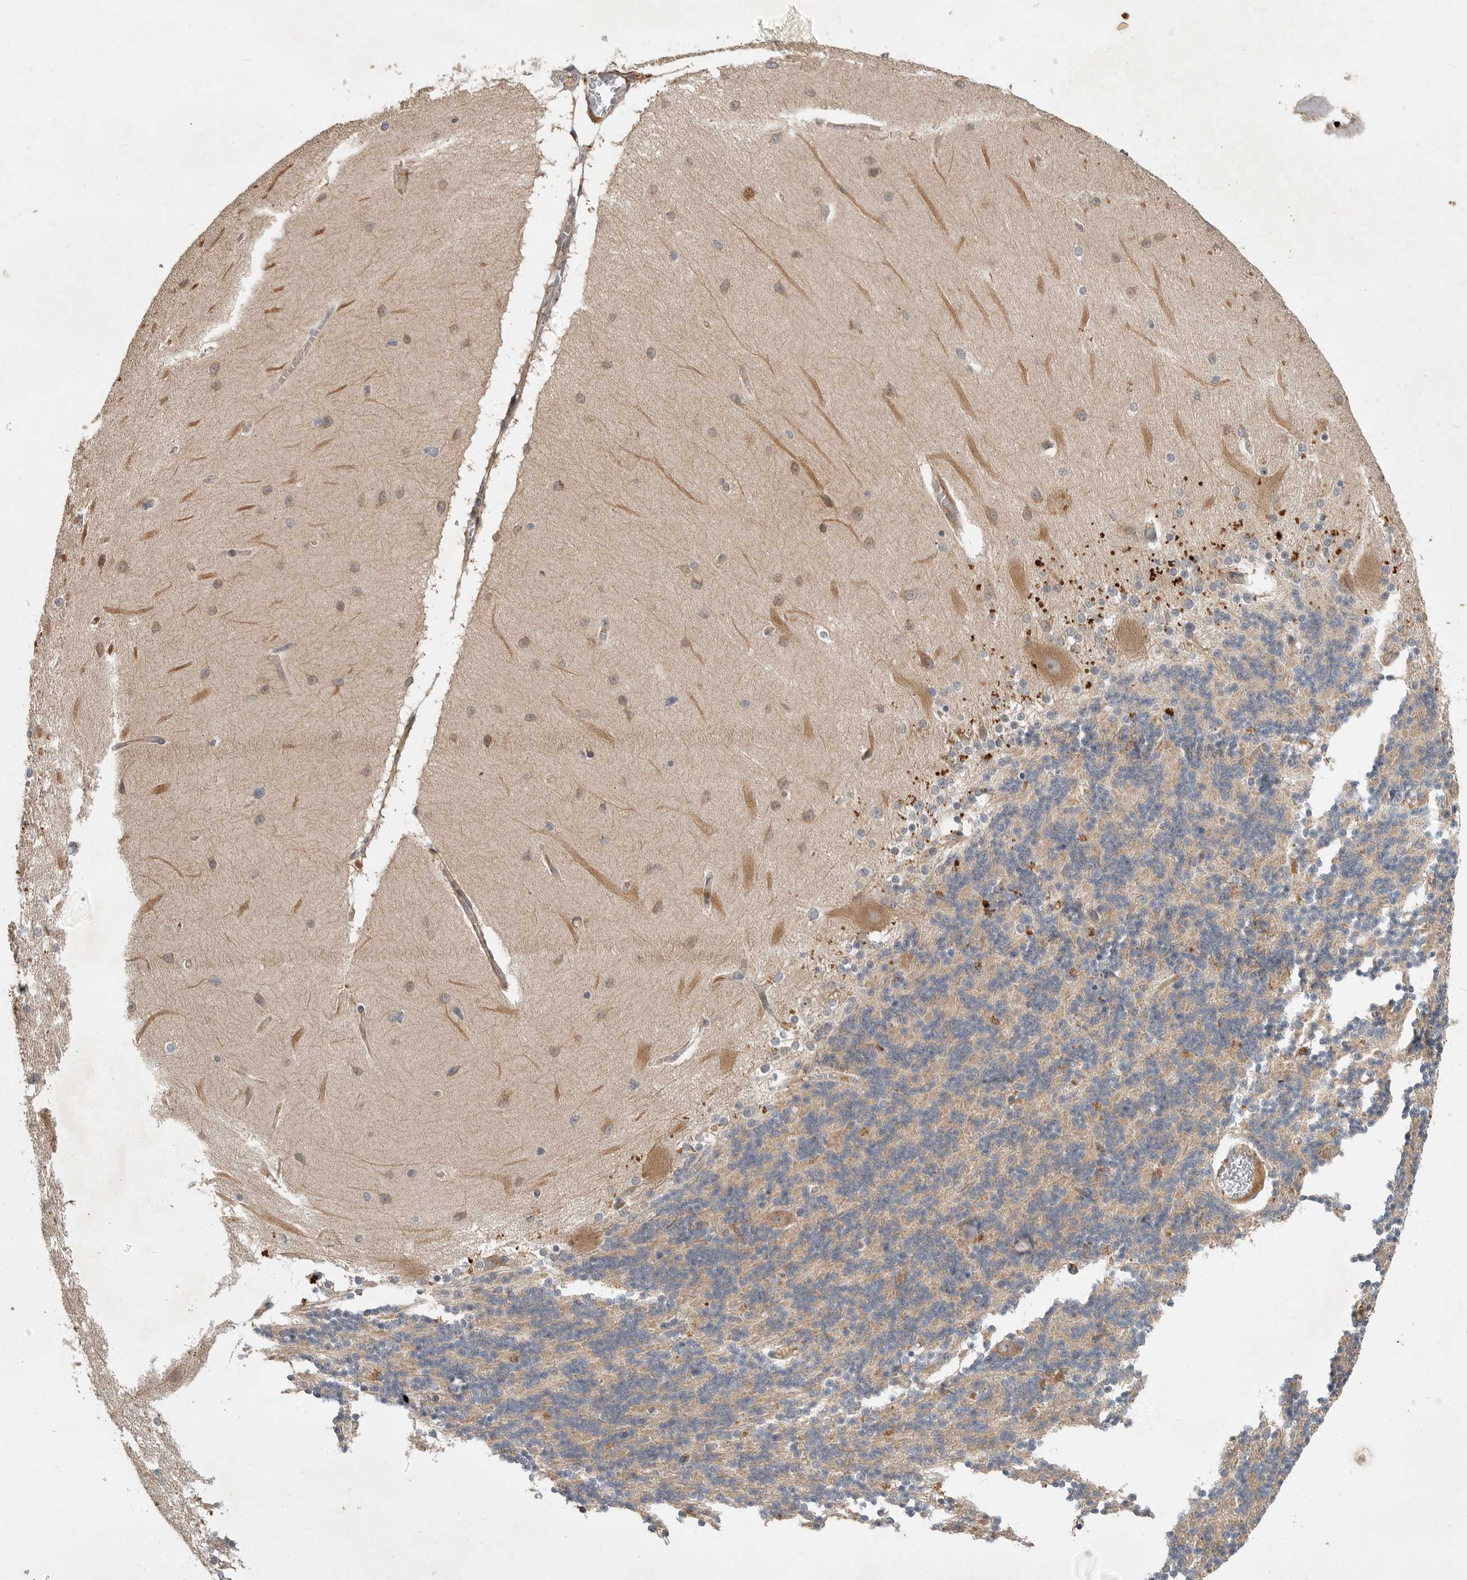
{"staining": {"intensity": "moderate", "quantity": ">75%", "location": "cytoplasmic/membranous"}, "tissue": "cerebellum", "cell_type": "Cells in granular layer", "image_type": "normal", "snomed": [{"axis": "morphology", "description": "Normal tissue, NOS"}, {"axis": "topography", "description": "Cerebellum"}], "caption": "Normal cerebellum was stained to show a protein in brown. There is medium levels of moderate cytoplasmic/membranous staining in about >75% of cells in granular layer.", "gene": "OSBPL9", "patient": {"sex": "female", "age": 54}}